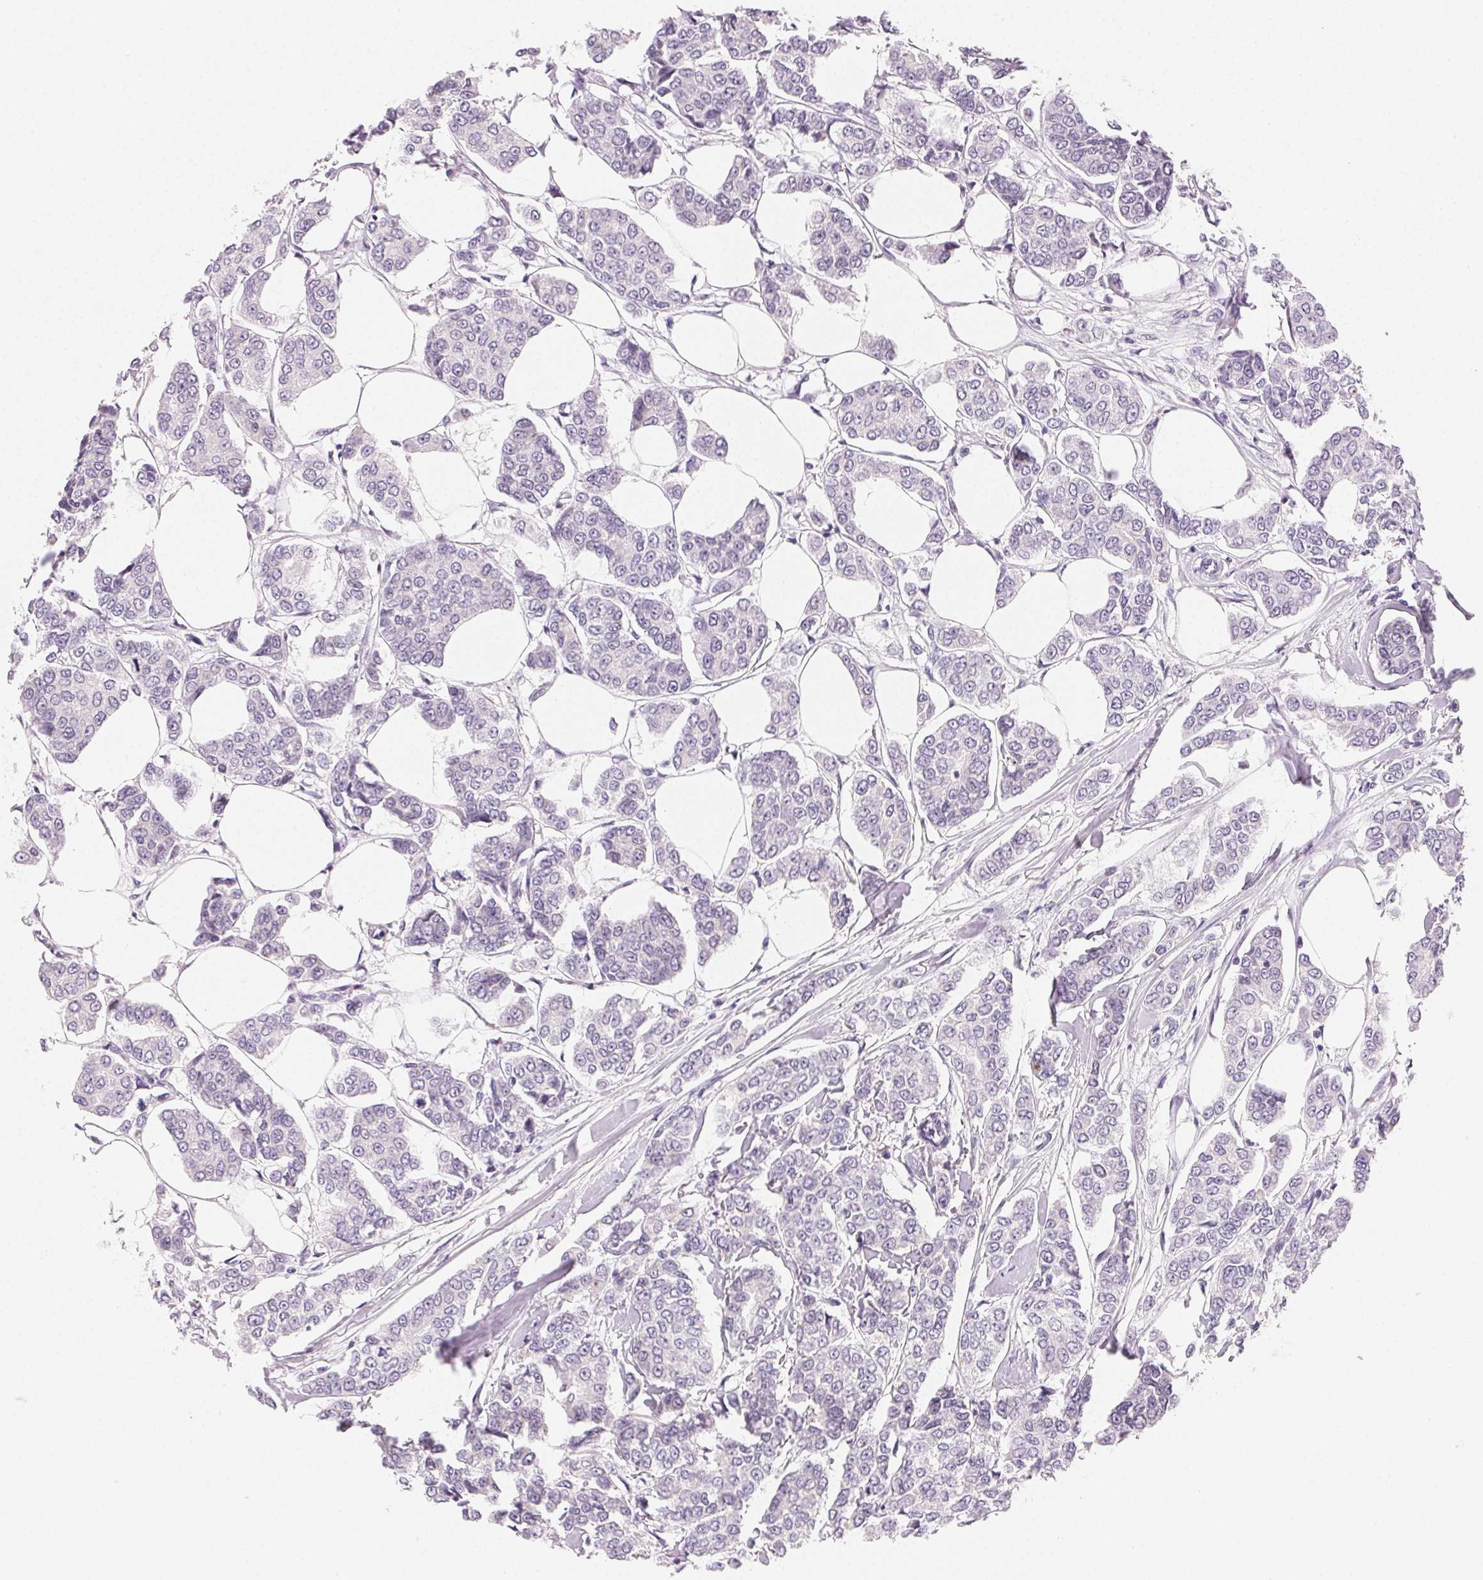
{"staining": {"intensity": "negative", "quantity": "none", "location": "none"}, "tissue": "breast cancer", "cell_type": "Tumor cells", "image_type": "cancer", "snomed": [{"axis": "morphology", "description": "Duct carcinoma"}, {"axis": "topography", "description": "Breast"}], "caption": "DAB immunohistochemical staining of breast cancer reveals no significant staining in tumor cells.", "gene": "MYBL1", "patient": {"sex": "female", "age": 94}}